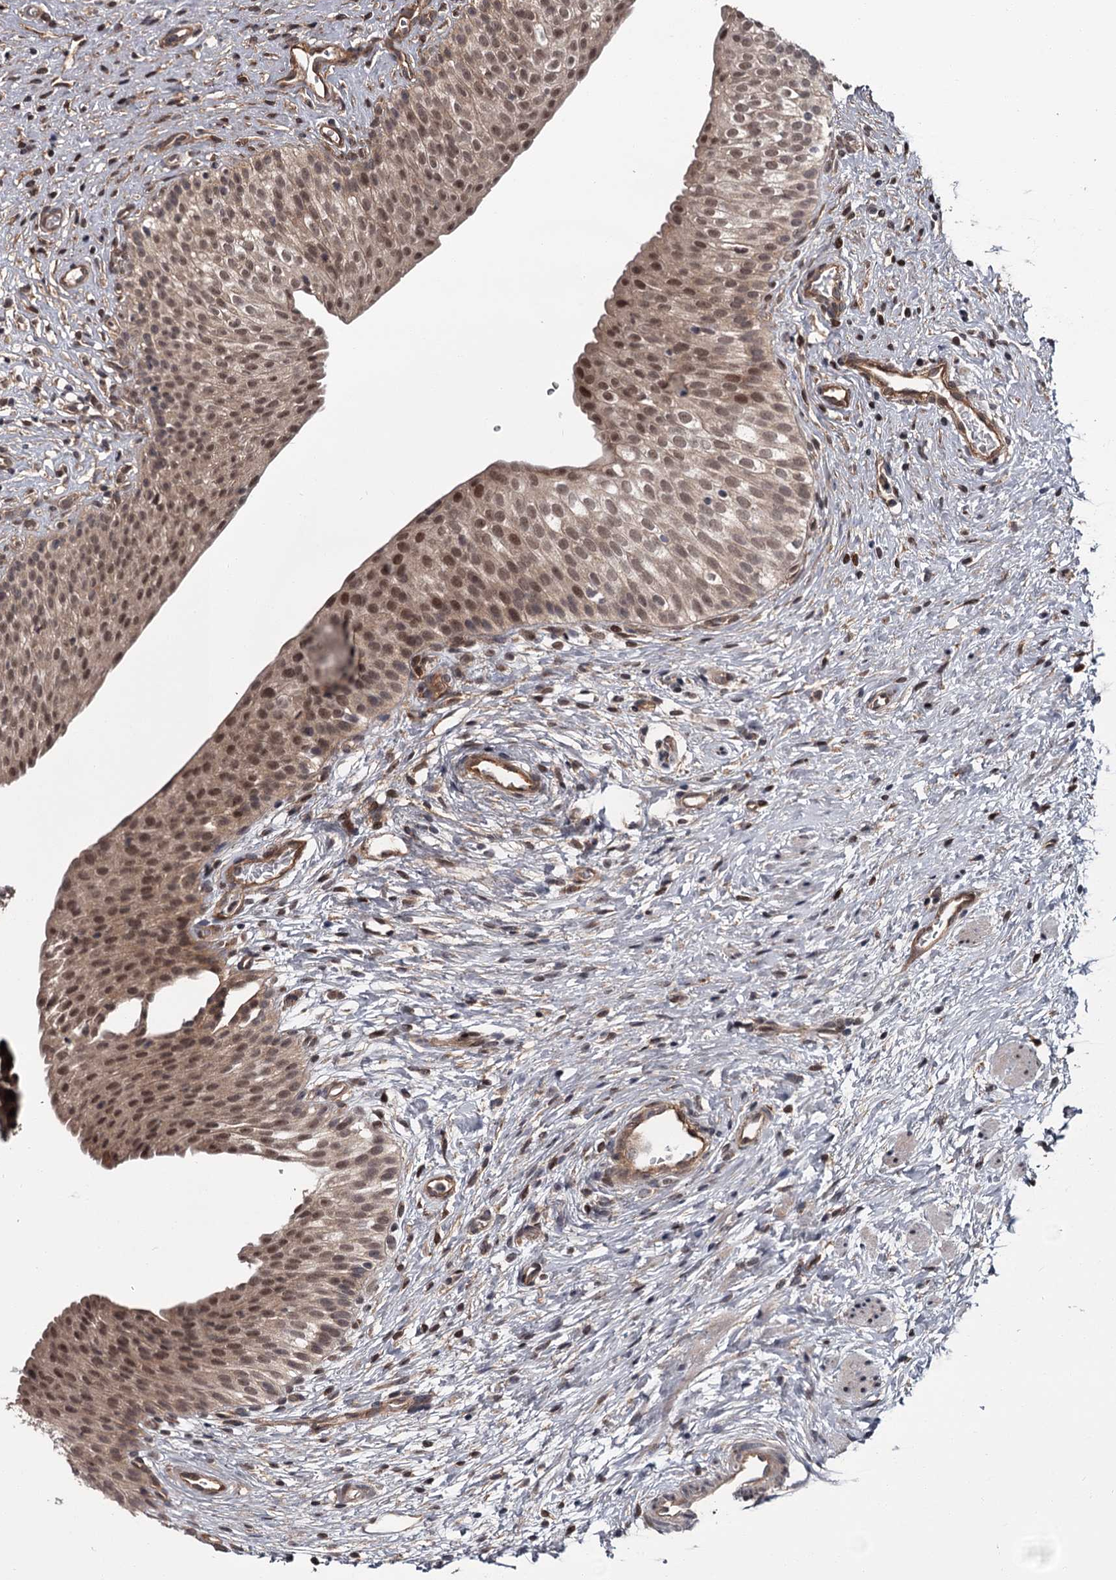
{"staining": {"intensity": "moderate", "quantity": ">75%", "location": "cytoplasmic/membranous,nuclear"}, "tissue": "urinary bladder", "cell_type": "Urothelial cells", "image_type": "normal", "snomed": [{"axis": "morphology", "description": "Normal tissue, NOS"}, {"axis": "topography", "description": "Urinary bladder"}], "caption": "Urinary bladder stained with DAB (3,3'-diaminobenzidine) immunohistochemistry shows medium levels of moderate cytoplasmic/membranous,nuclear expression in approximately >75% of urothelial cells. The staining was performed using DAB, with brown indicating positive protein expression. Nuclei are stained blue with hematoxylin.", "gene": "CDC42EP2", "patient": {"sex": "male", "age": 1}}